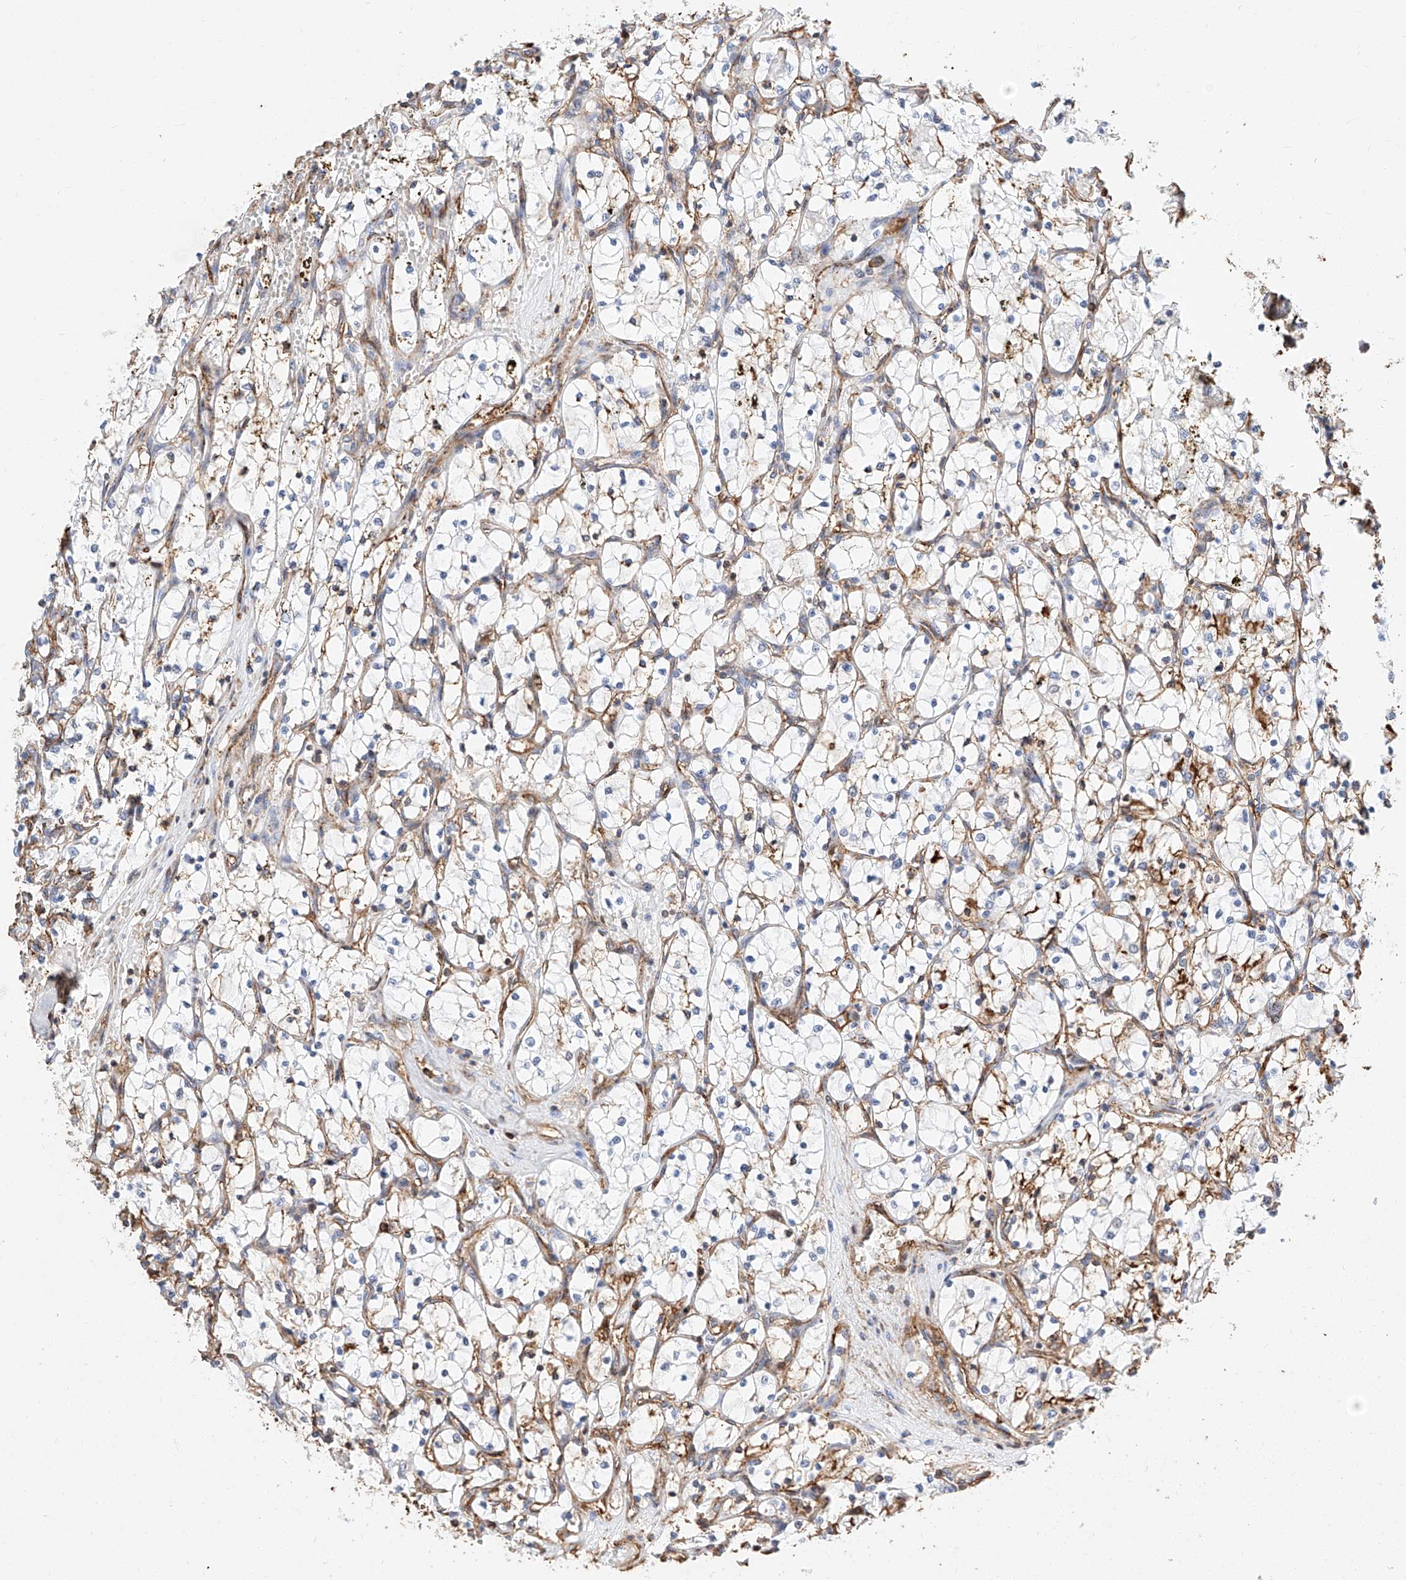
{"staining": {"intensity": "negative", "quantity": "none", "location": "none"}, "tissue": "renal cancer", "cell_type": "Tumor cells", "image_type": "cancer", "snomed": [{"axis": "morphology", "description": "Adenocarcinoma, NOS"}, {"axis": "topography", "description": "Kidney"}], "caption": "Tumor cells are negative for brown protein staining in renal cancer (adenocarcinoma).", "gene": "WFS1", "patient": {"sex": "female", "age": 69}}